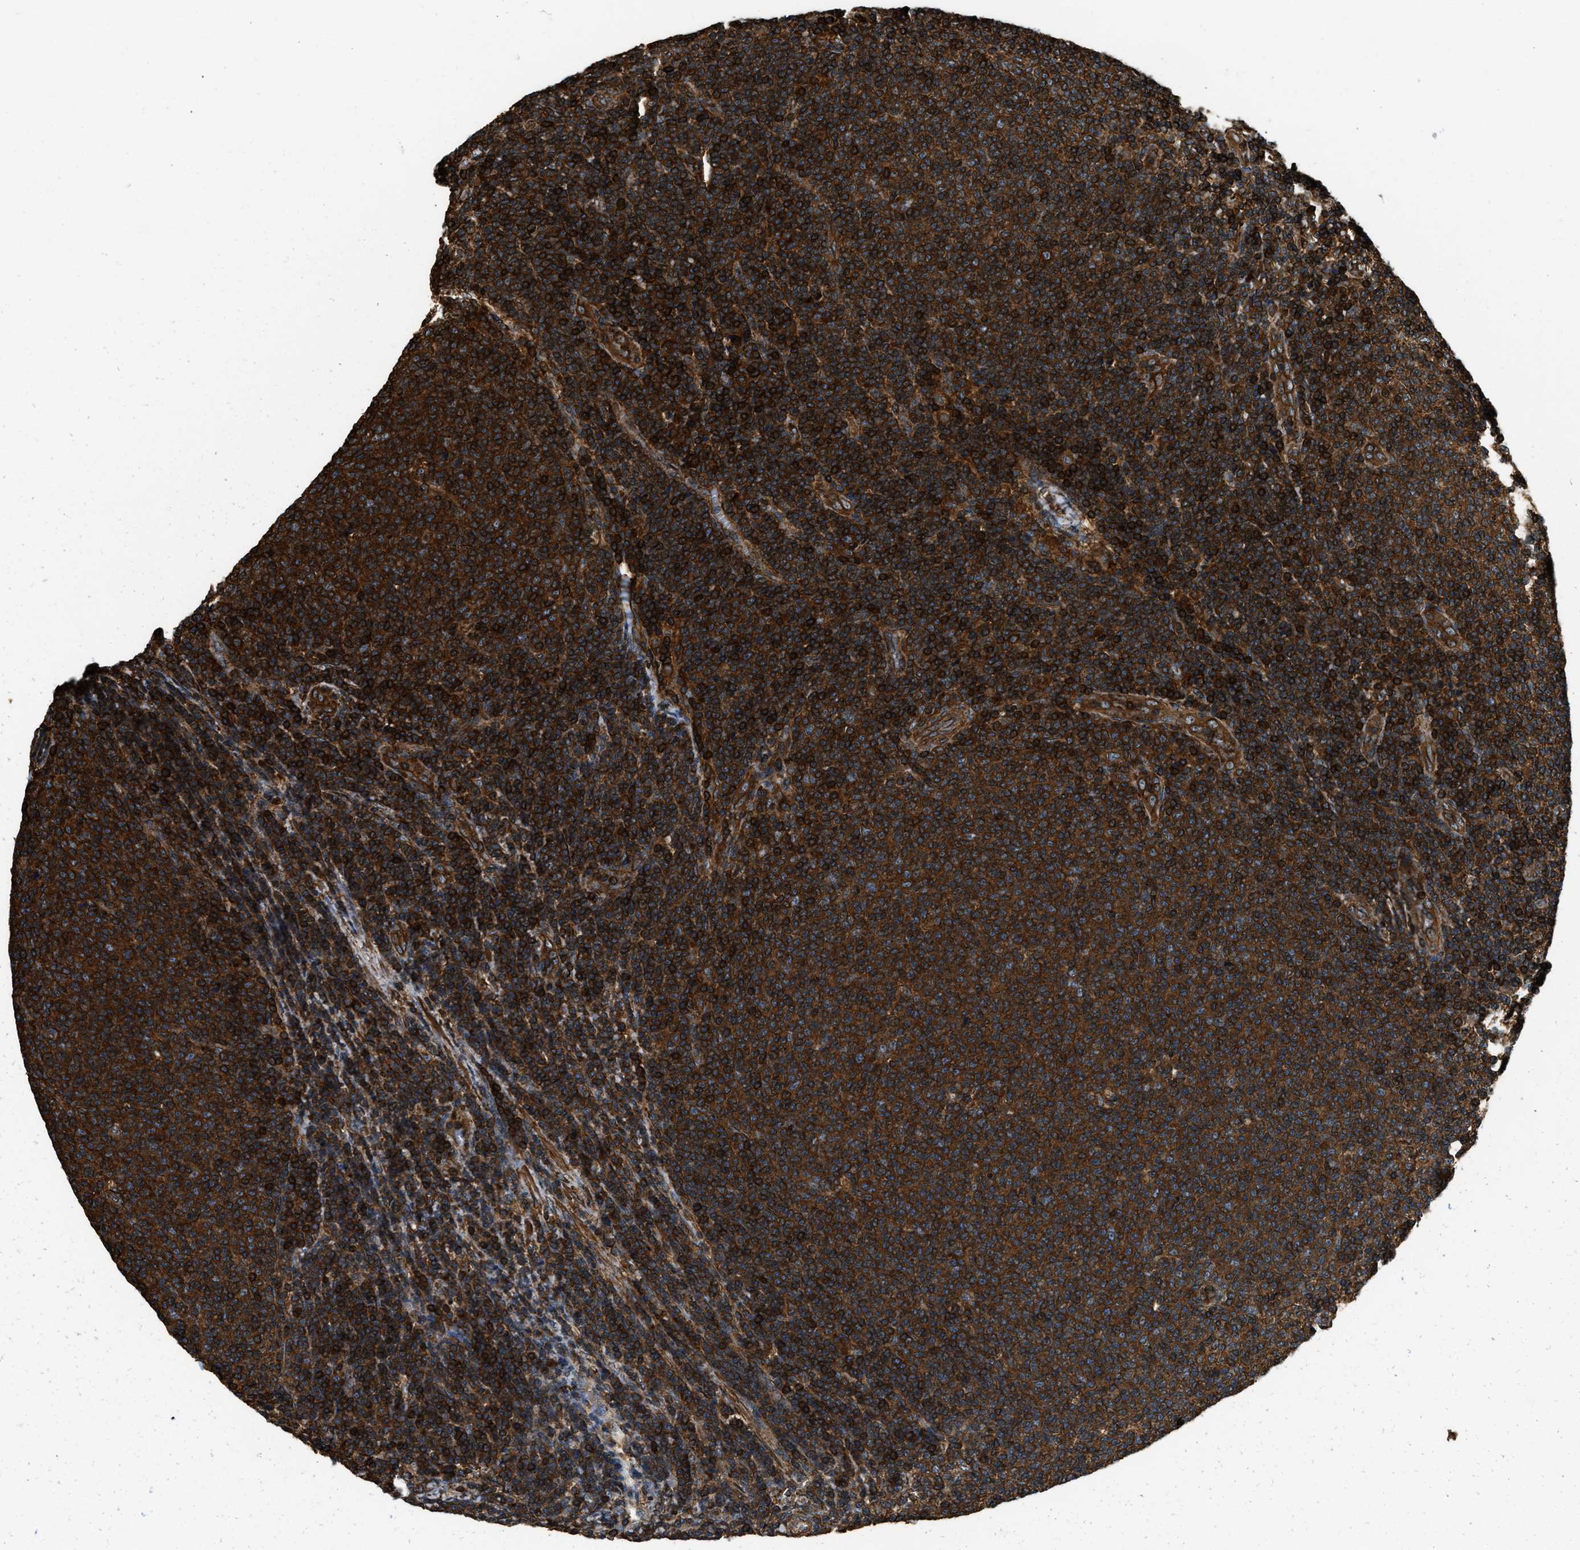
{"staining": {"intensity": "strong", "quantity": ">75%", "location": "cytoplasmic/membranous"}, "tissue": "lymphoma", "cell_type": "Tumor cells", "image_type": "cancer", "snomed": [{"axis": "morphology", "description": "Malignant lymphoma, non-Hodgkin's type, Low grade"}, {"axis": "topography", "description": "Lymph node"}], "caption": "Immunohistochemical staining of malignant lymphoma, non-Hodgkin's type (low-grade) reveals high levels of strong cytoplasmic/membranous protein expression in about >75% of tumor cells.", "gene": "YARS1", "patient": {"sex": "male", "age": 66}}